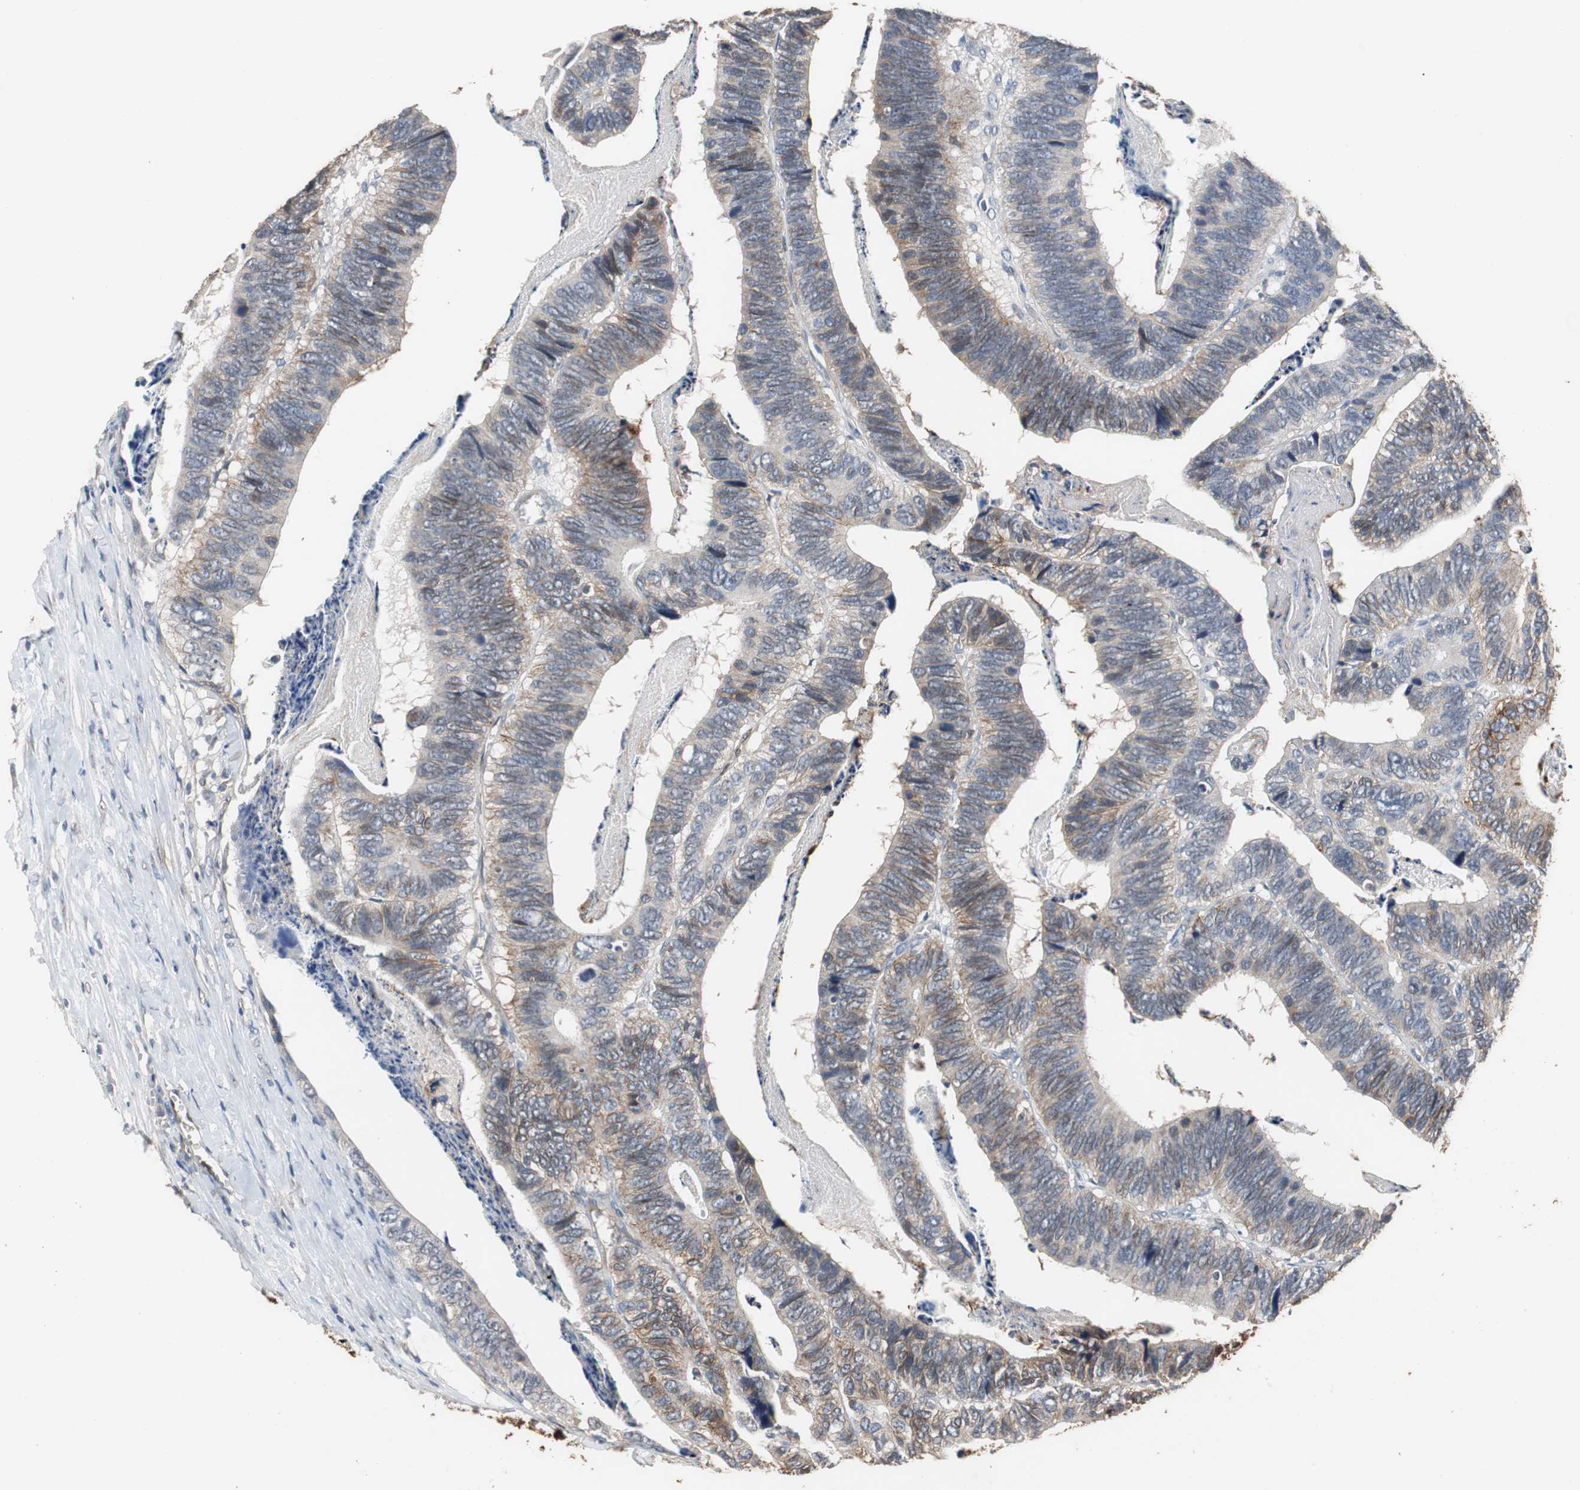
{"staining": {"intensity": "moderate", "quantity": "25%-75%", "location": "cytoplasmic/membranous"}, "tissue": "colorectal cancer", "cell_type": "Tumor cells", "image_type": "cancer", "snomed": [{"axis": "morphology", "description": "Adenocarcinoma, NOS"}, {"axis": "topography", "description": "Colon"}], "caption": "Protein expression analysis of colorectal adenocarcinoma reveals moderate cytoplasmic/membranous positivity in approximately 25%-75% of tumor cells.", "gene": "NDRG1", "patient": {"sex": "male", "age": 72}}